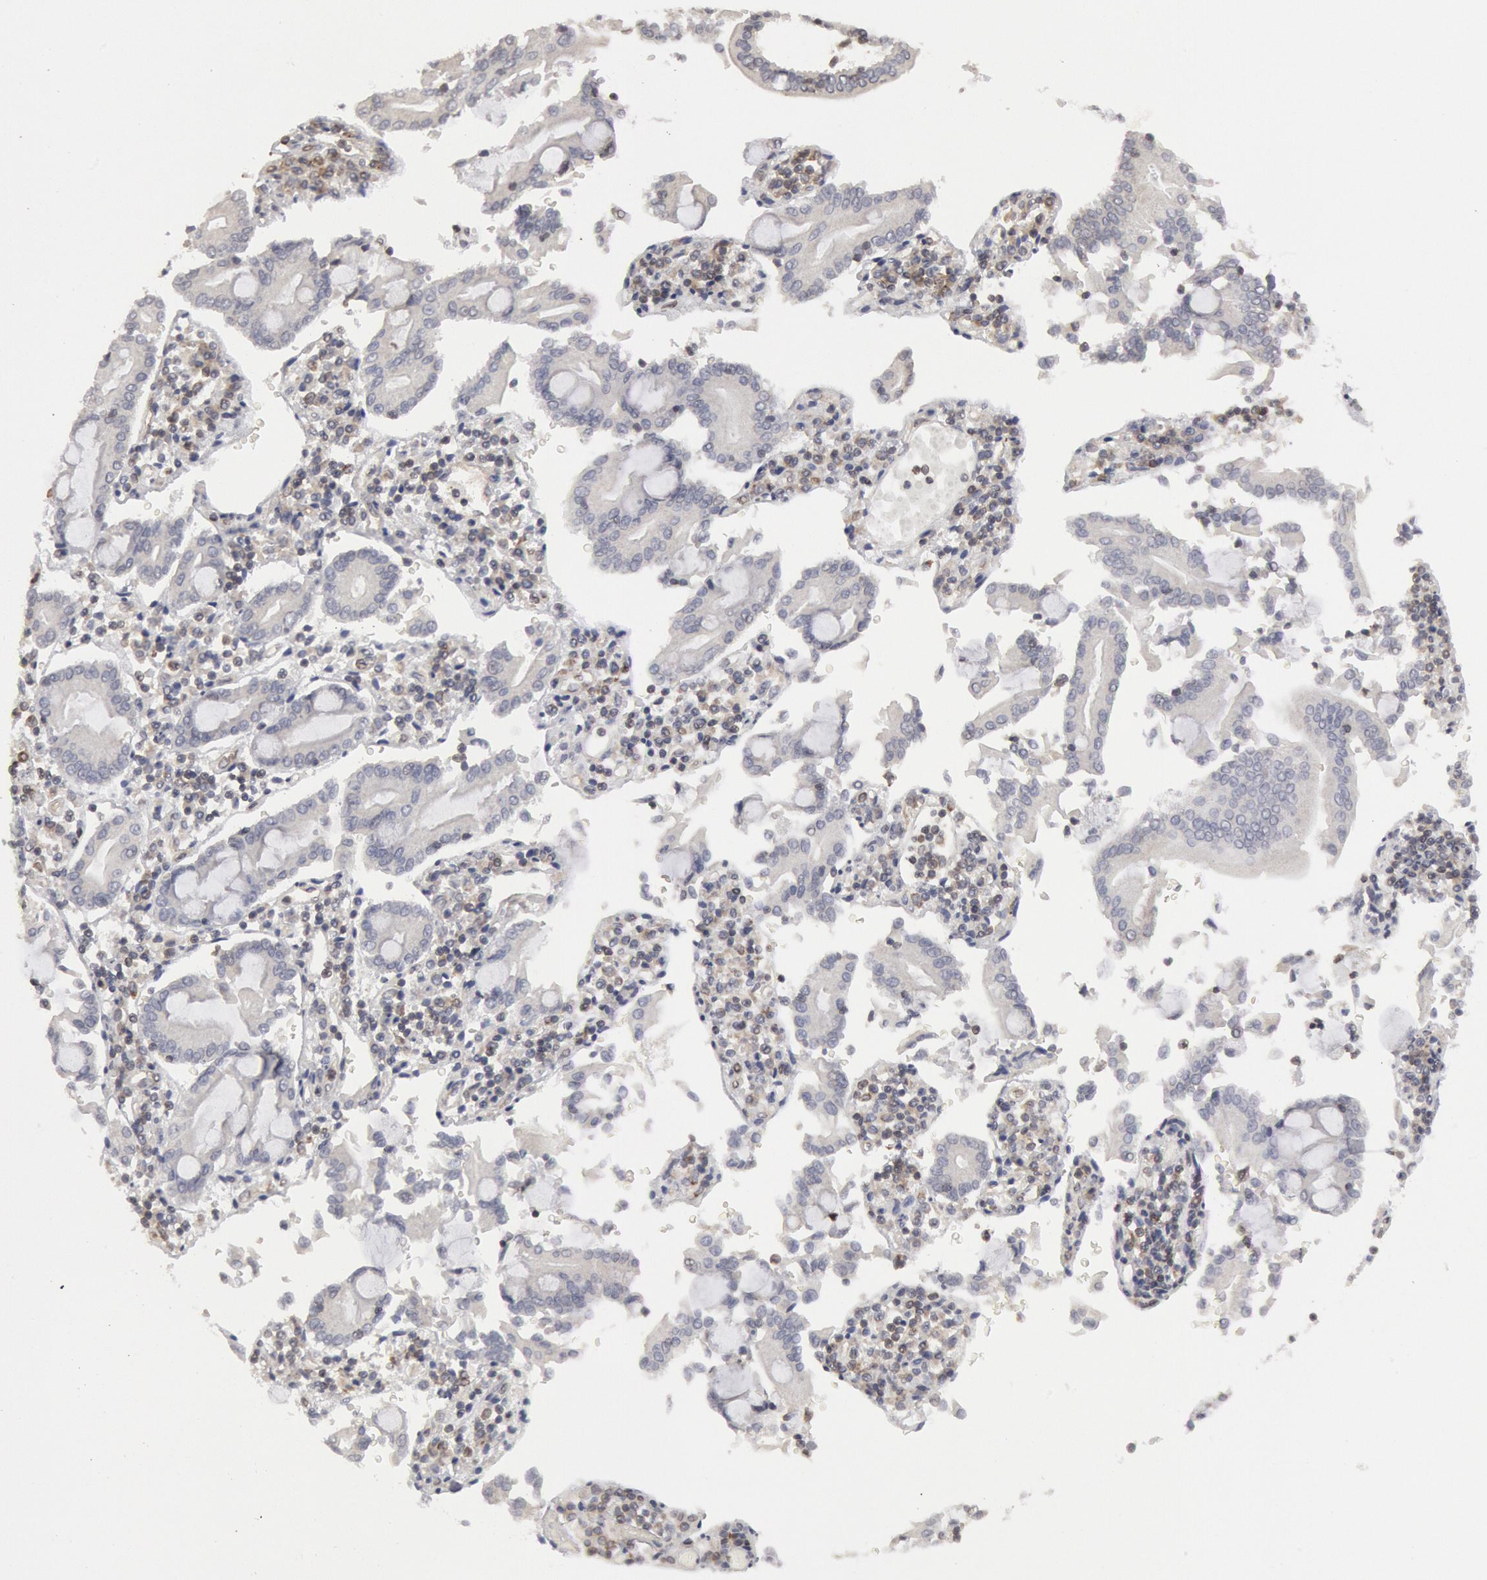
{"staining": {"intensity": "negative", "quantity": "none", "location": "none"}, "tissue": "pancreatic cancer", "cell_type": "Tumor cells", "image_type": "cancer", "snomed": [{"axis": "morphology", "description": "Adenocarcinoma, NOS"}, {"axis": "topography", "description": "Pancreas"}], "caption": "The micrograph demonstrates no significant positivity in tumor cells of pancreatic cancer (adenocarcinoma). The staining is performed using DAB brown chromogen with nuclei counter-stained in using hematoxylin.", "gene": "OSBPL8", "patient": {"sex": "female", "age": 57}}